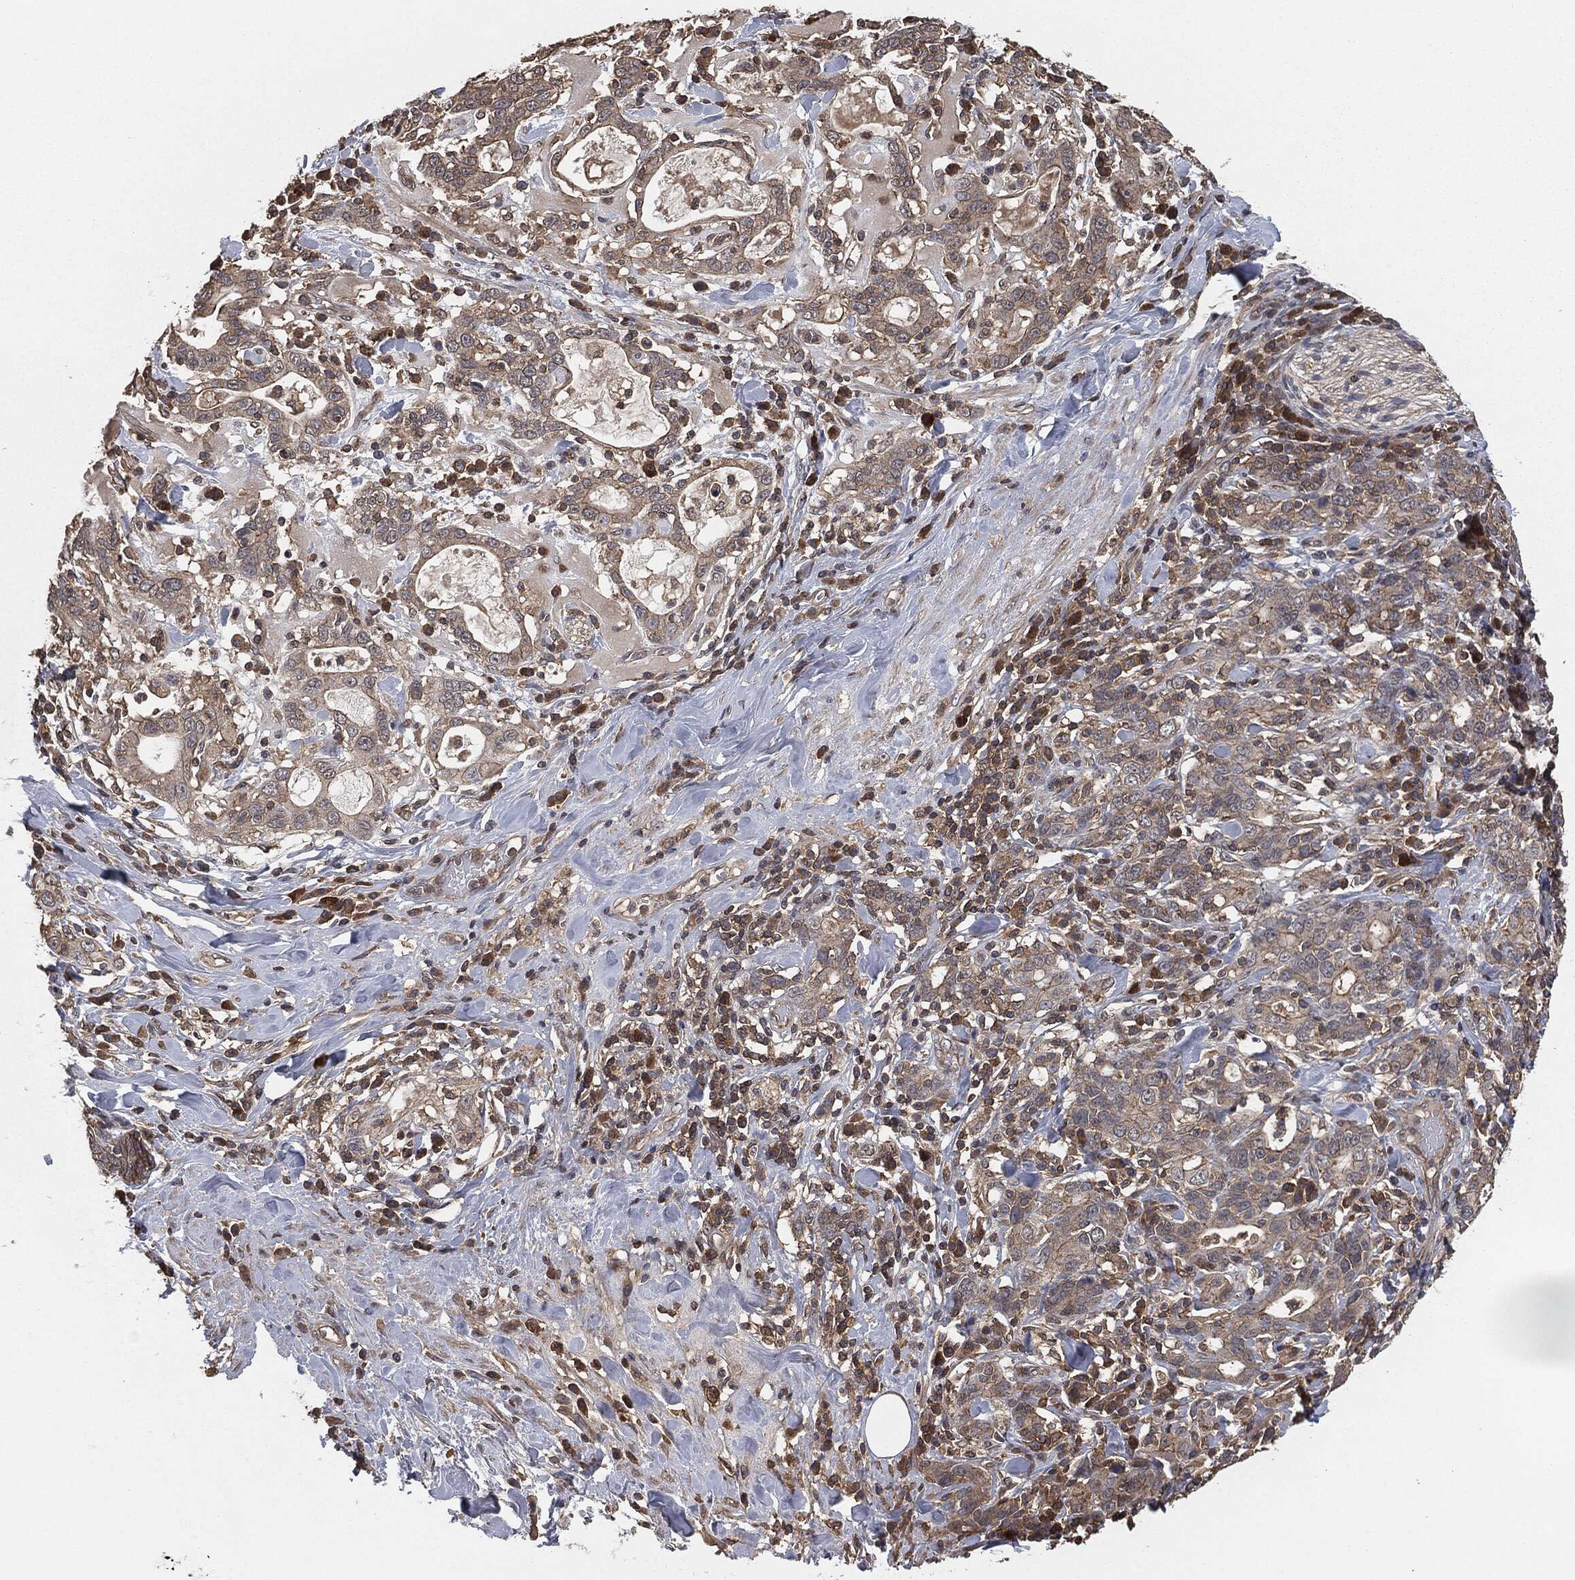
{"staining": {"intensity": "weak", "quantity": "25%-75%", "location": "cytoplasmic/membranous"}, "tissue": "stomach cancer", "cell_type": "Tumor cells", "image_type": "cancer", "snomed": [{"axis": "morphology", "description": "Adenocarcinoma, NOS"}, {"axis": "topography", "description": "Stomach"}], "caption": "Weak cytoplasmic/membranous expression is seen in about 25%-75% of tumor cells in stomach cancer.", "gene": "ERBIN", "patient": {"sex": "male", "age": 79}}